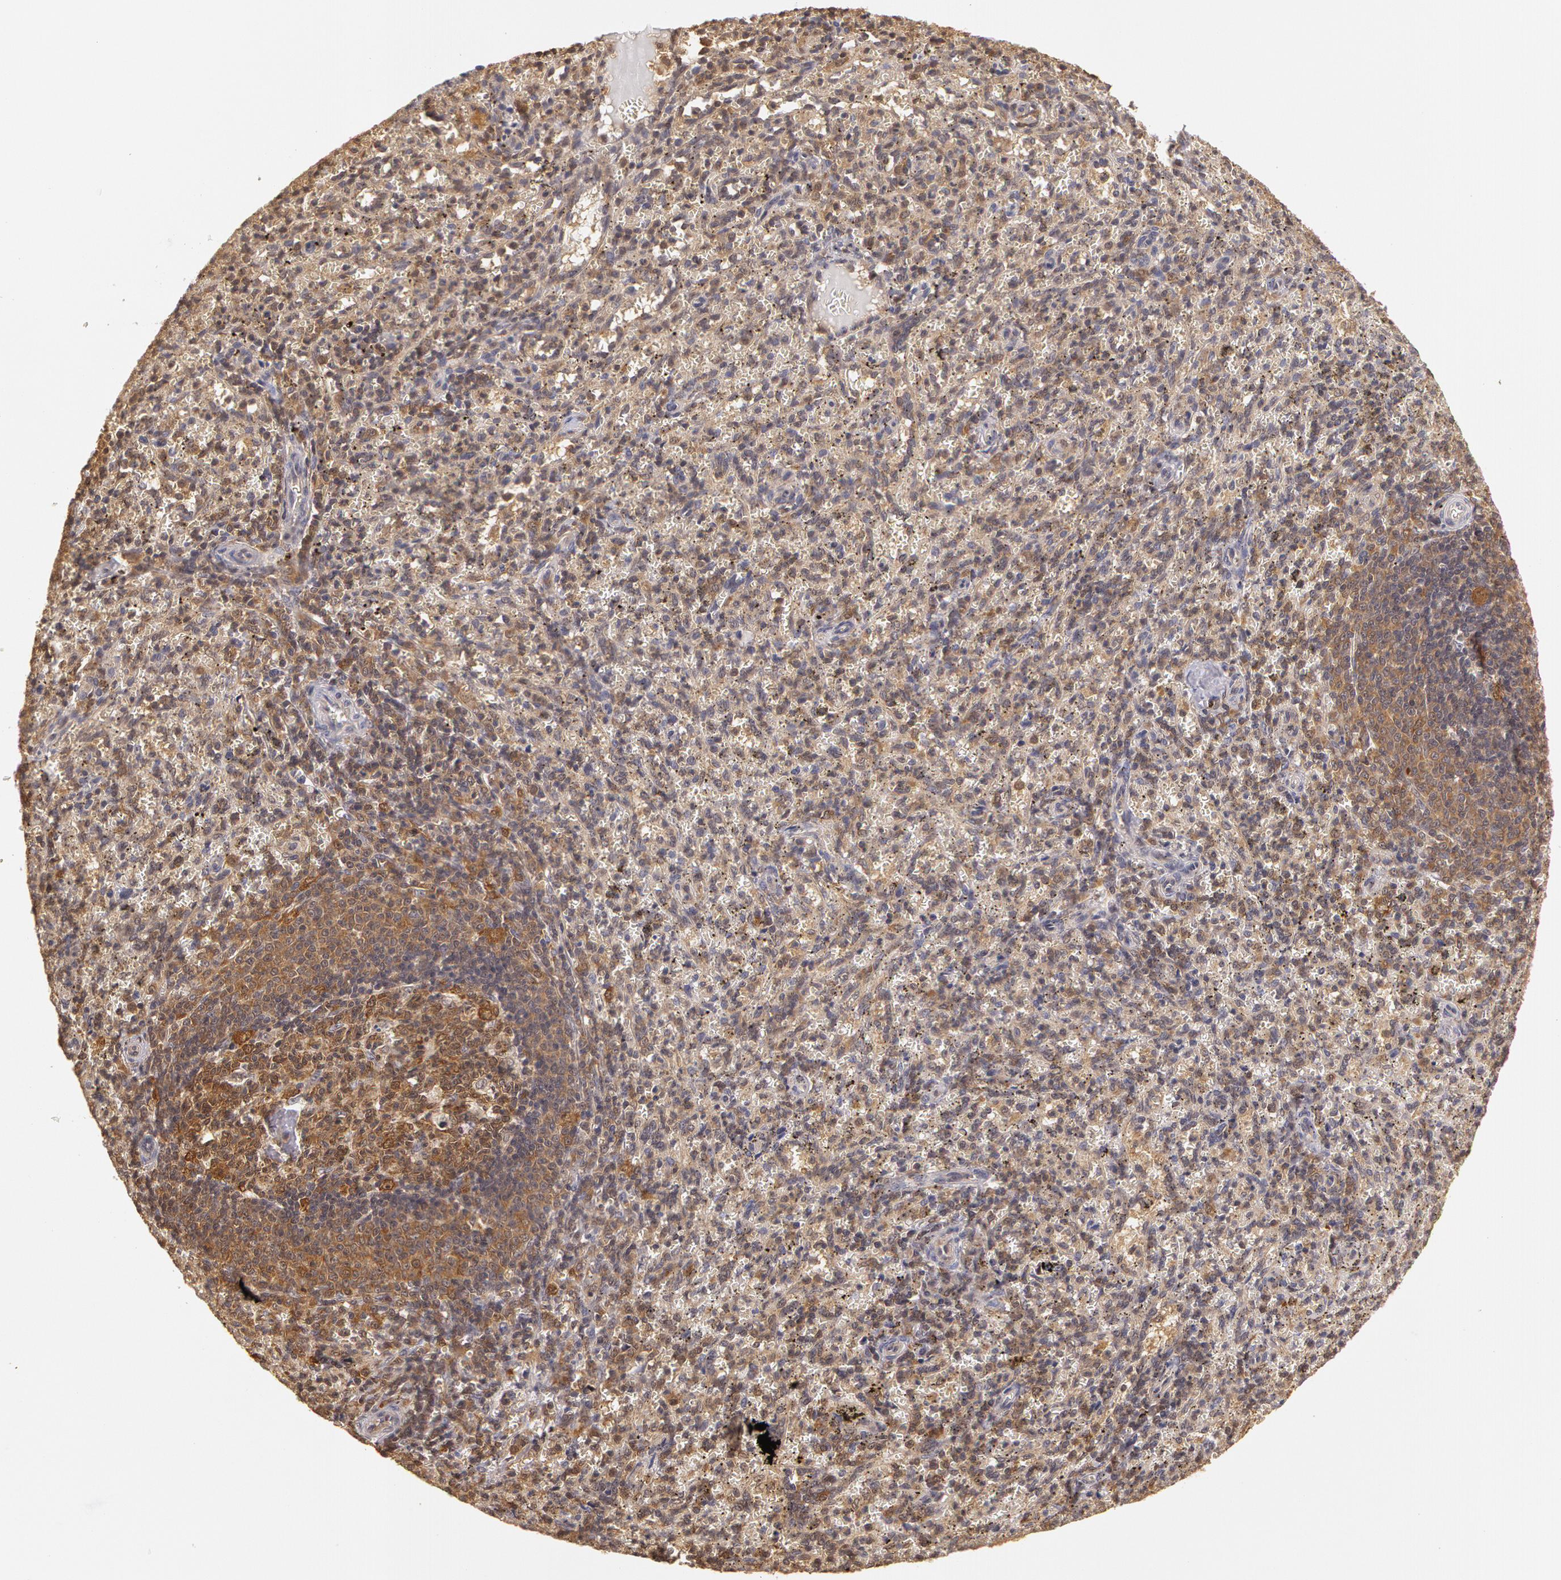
{"staining": {"intensity": "negative", "quantity": "none", "location": "none"}, "tissue": "spleen", "cell_type": "Cells in red pulp", "image_type": "normal", "snomed": [{"axis": "morphology", "description": "Normal tissue, NOS"}, {"axis": "topography", "description": "Spleen"}], "caption": "Cells in red pulp are negative for protein expression in benign human spleen. The staining was performed using DAB to visualize the protein expression in brown, while the nuclei were stained in blue with hematoxylin (Magnification: 20x).", "gene": "AHSA1", "patient": {"sex": "female", "age": 10}}